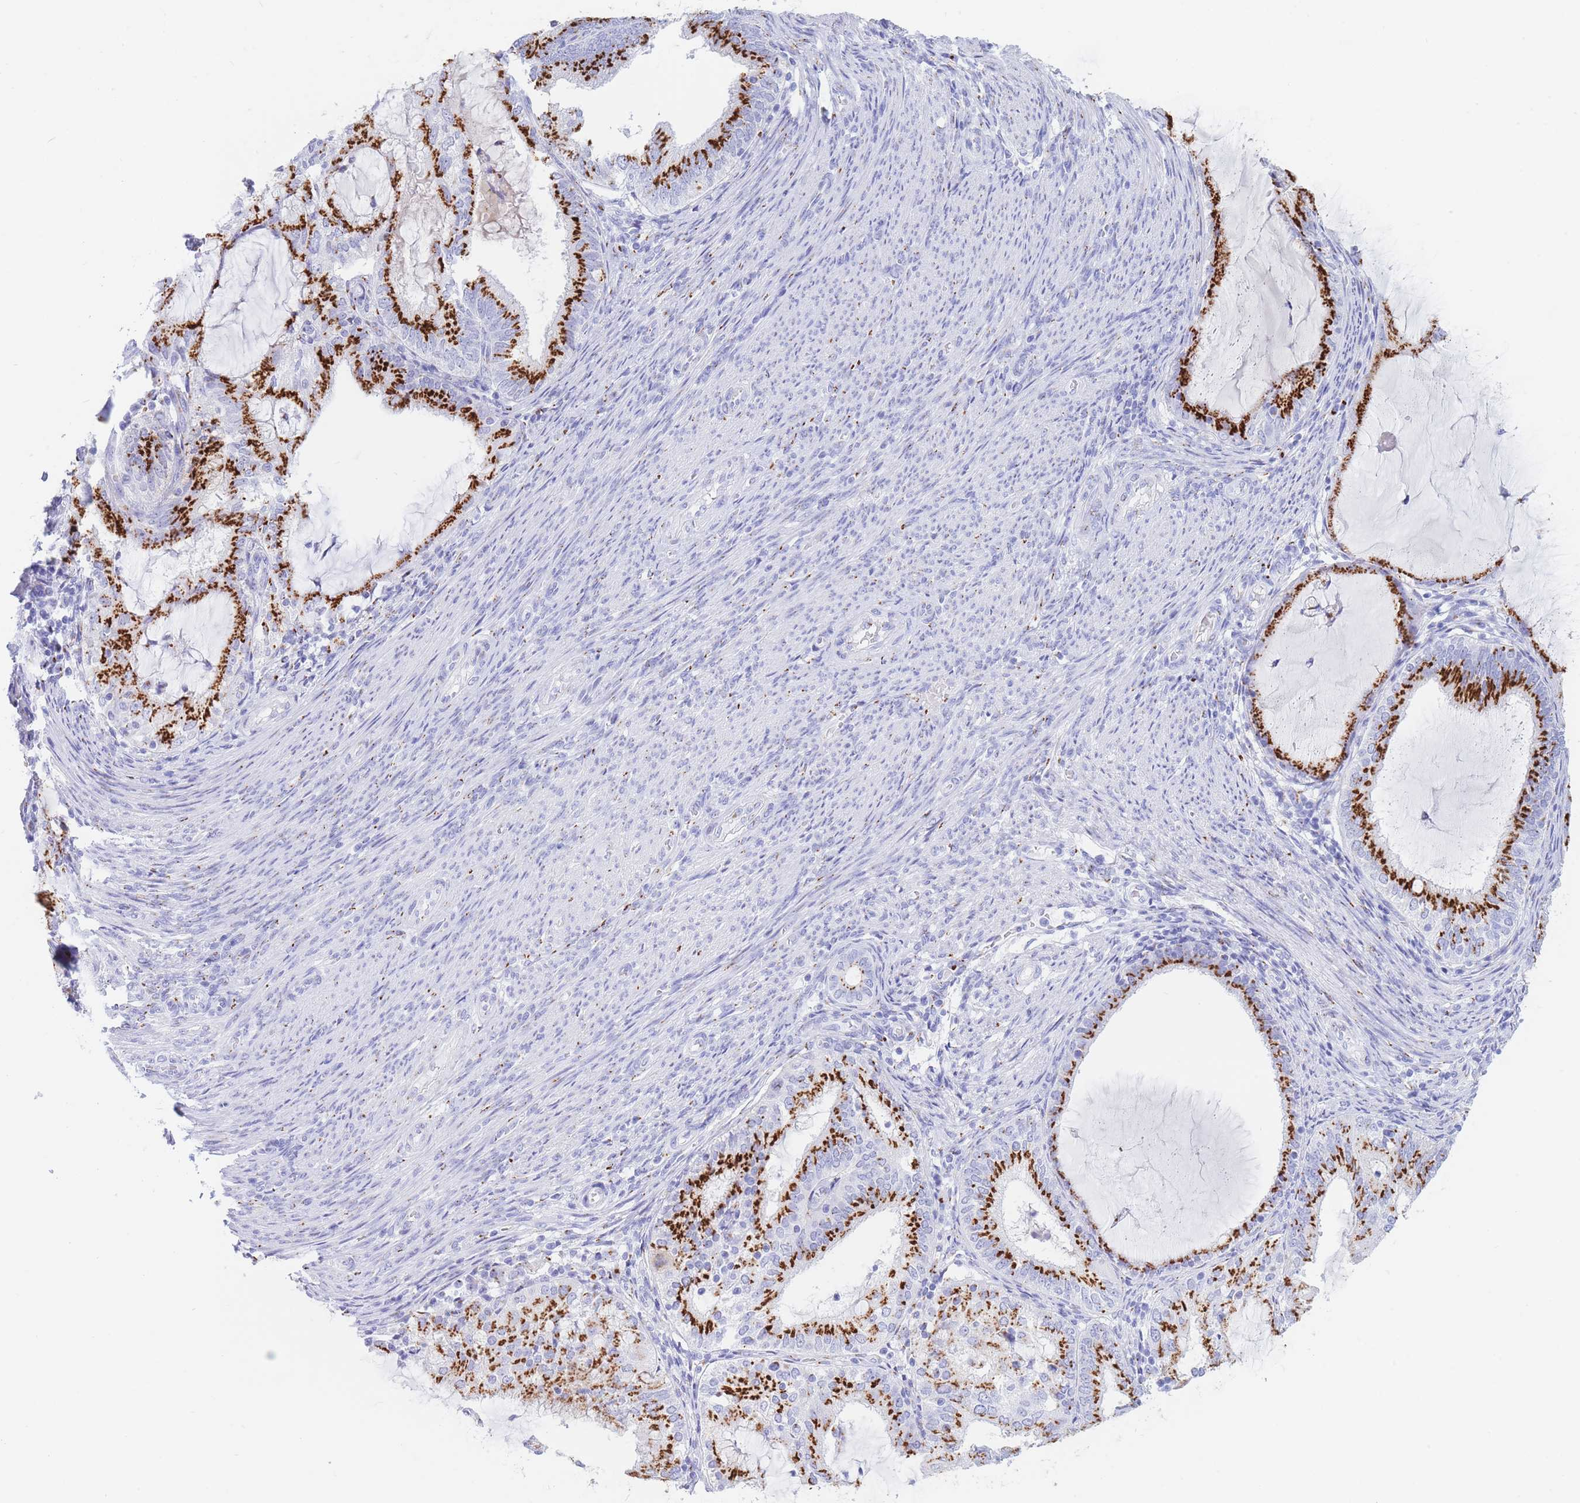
{"staining": {"intensity": "strong", "quantity": ">75%", "location": "cytoplasmic/membranous"}, "tissue": "endometrial cancer", "cell_type": "Tumor cells", "image_type": "cancer", "snomed": [{"axis": "morphology", "description": "Adenocarcinoma, NOS"}, {"axis": "topography", "description": "Endometrium"}], "caption": "Immunohistochemical staining of endometrial adenocarcinoma demonstrates high levels of strong cytoplasmic/membranous protein staining in about >75% of tumor cells. The protein of interest is stained brown, and the nuclei are stained in blue (DAB (3,3'-diaminobenzidine) IHC with brightfield microscopy, high magnification).", "gene": "FAM3C", "patient": {"sex": "female", "age": 81}}